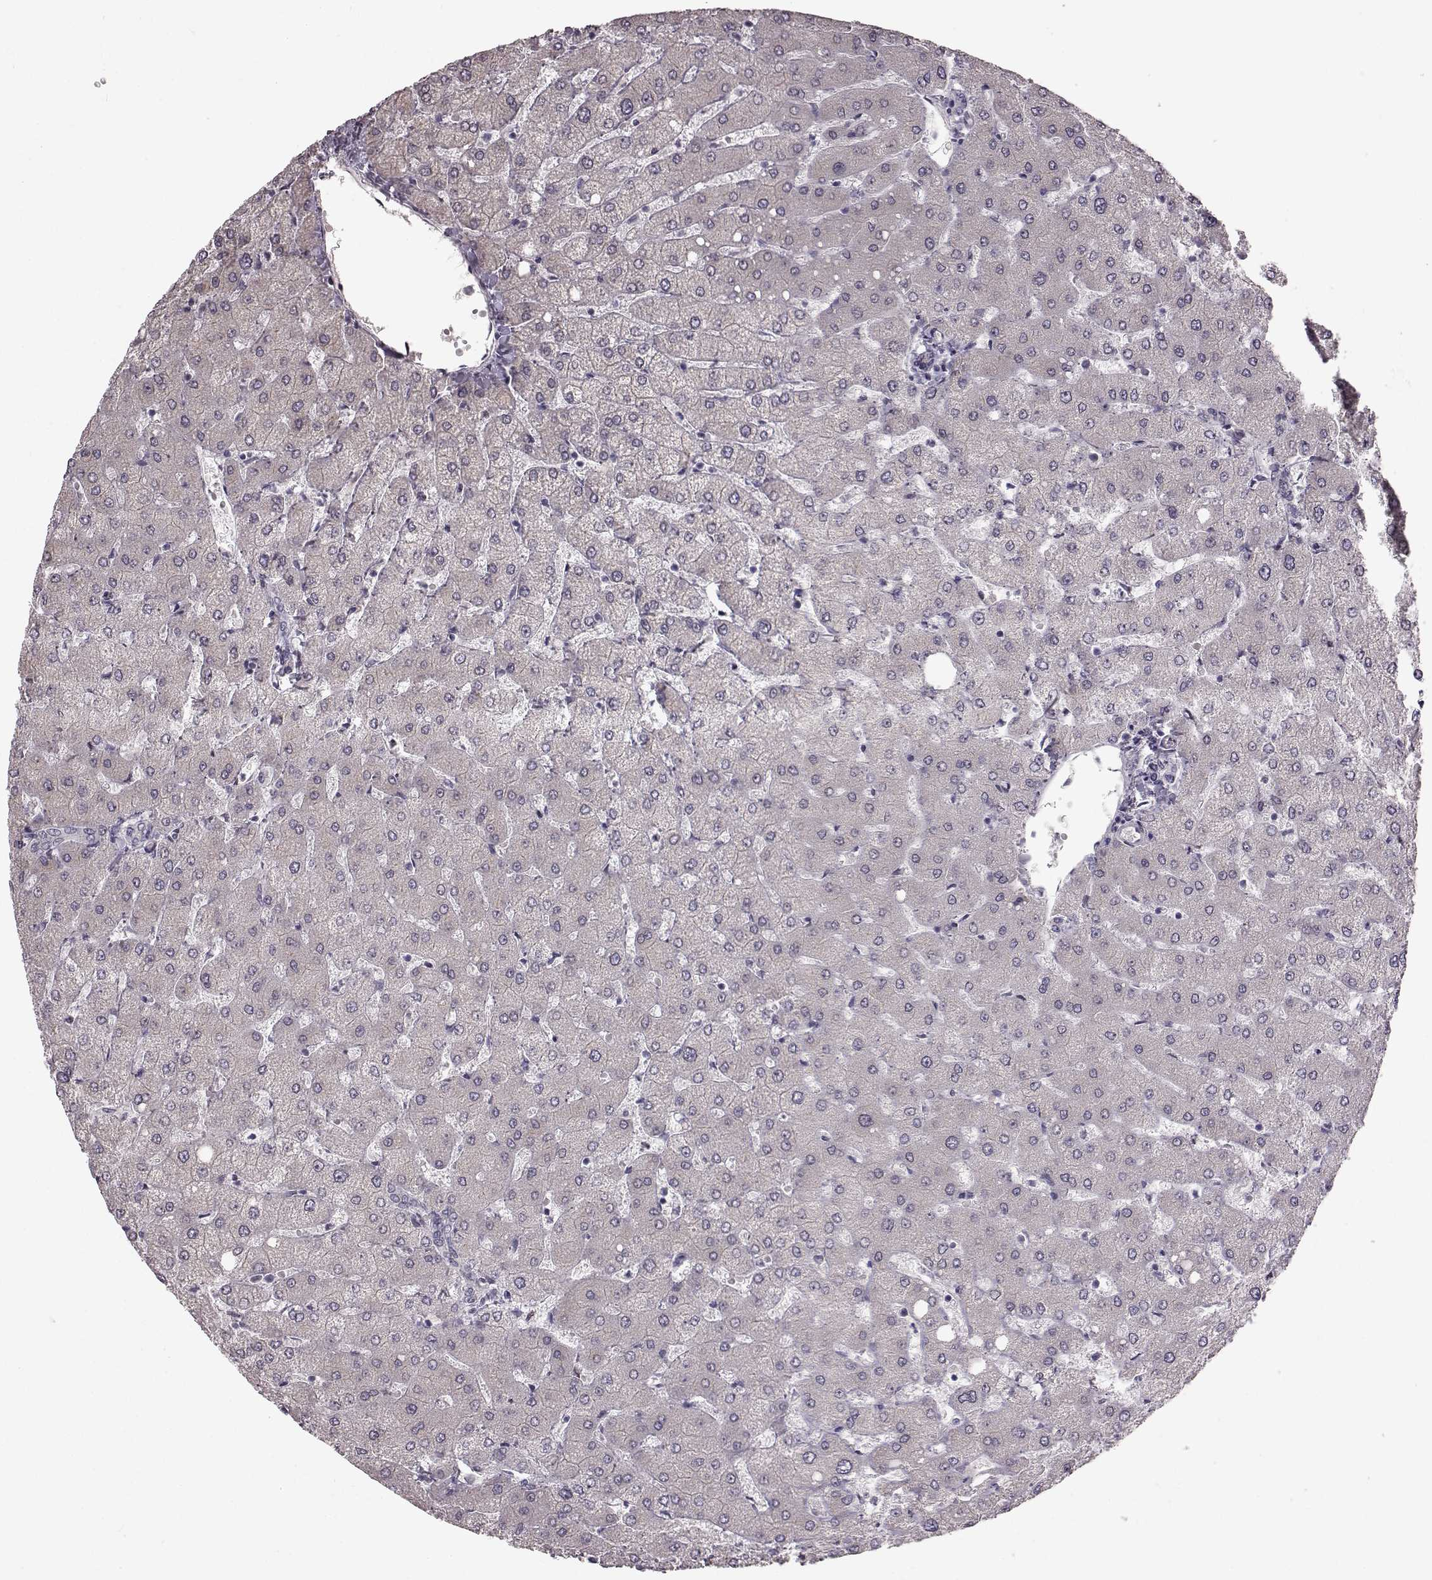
{"staining": {"intensity": "negative", "quantity": "none", "location": "none"}, "tissue": "liver", "cell_type": "Cholangiocytes", "image_type": "normal", "snomed": [{"axis": "morphology", "description": "Normal tissue, NOS"}, {"axis": "topography", "description": "Liver"}], "caption": "Immunohistochemistry image of unremarkable liver: liver stained with DAB (3,3'-diaminobenzidine) displays no significant protein positivity in cholangiocytes.", "gene": "TCHHL1", "patient": {"sex": "female", "age": 54}}